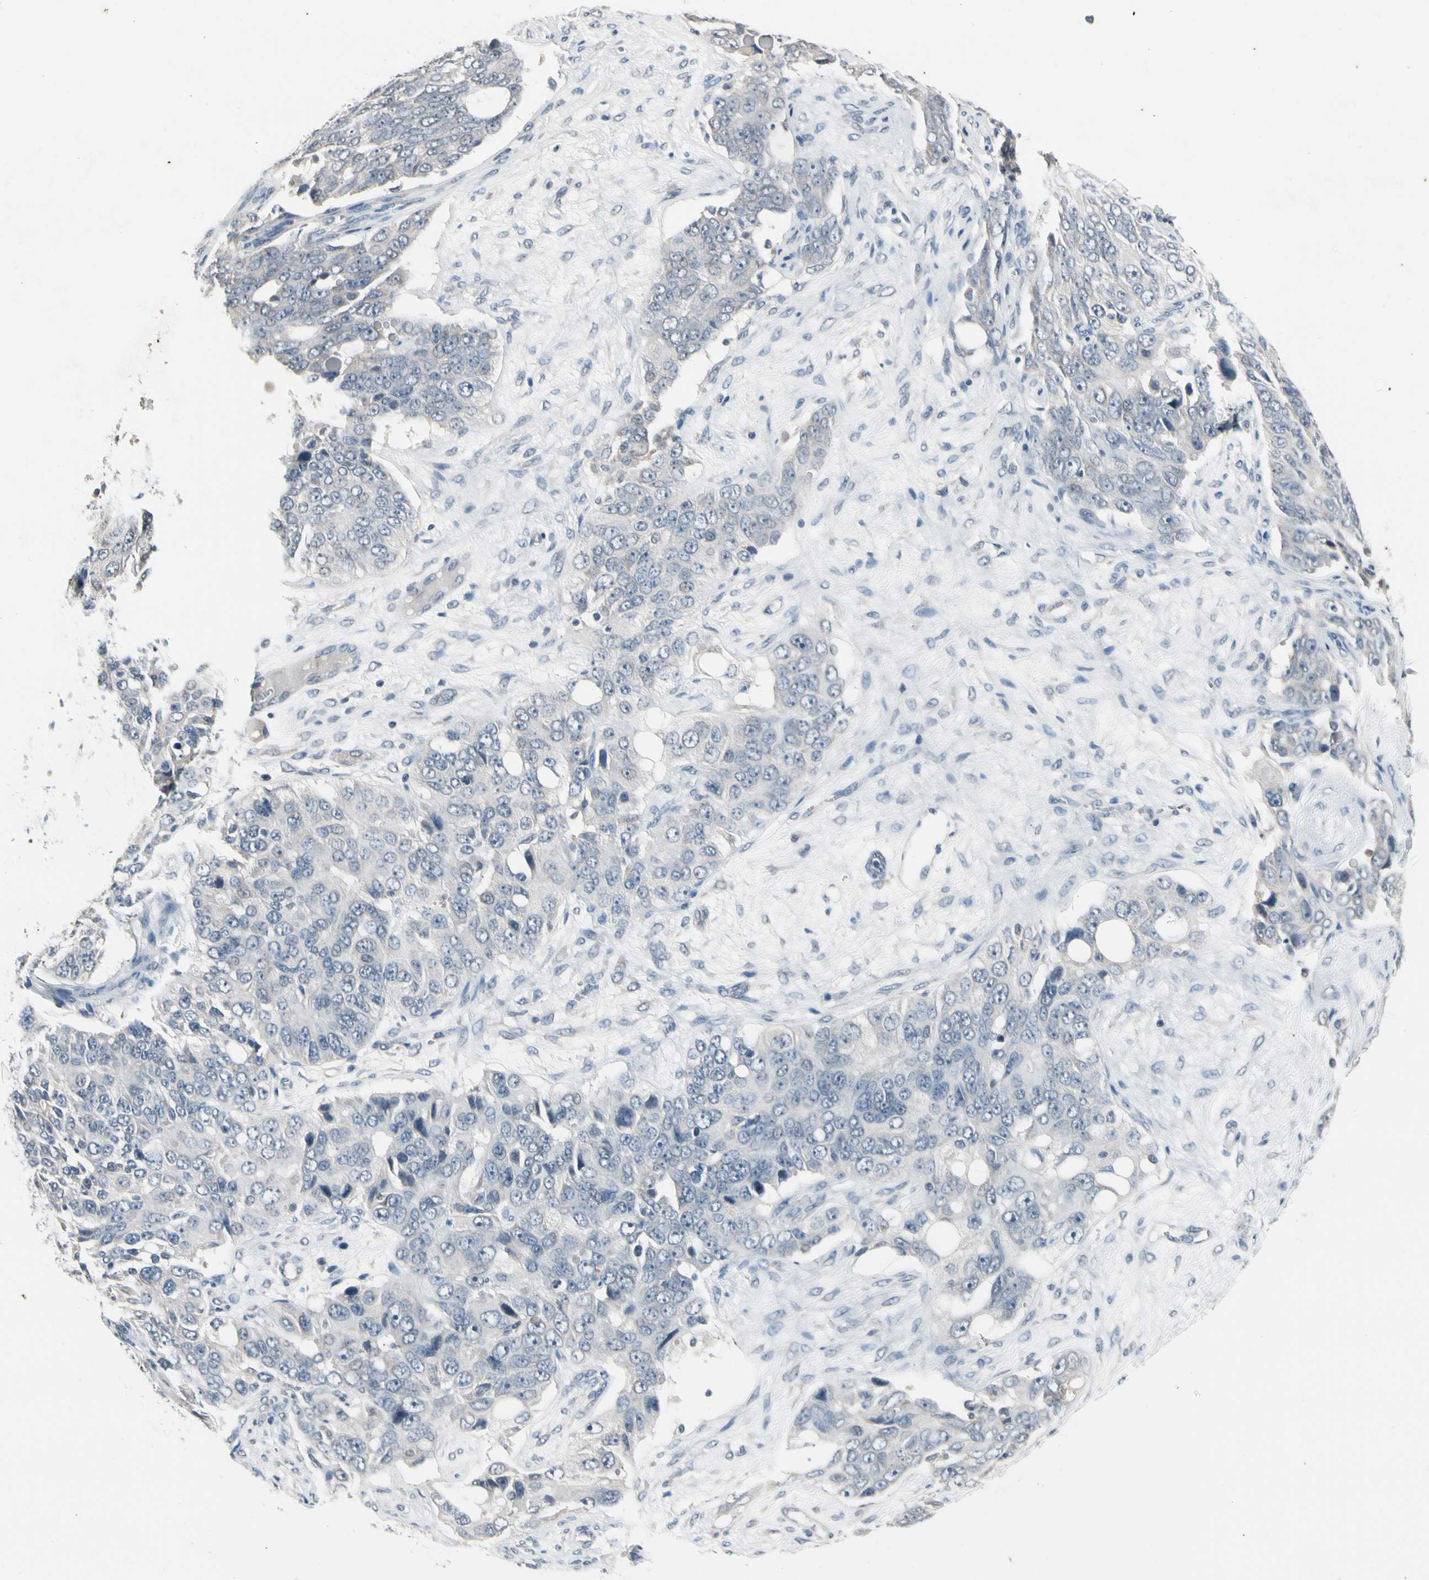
{"staining": {"intensity": "negative", "quantity": "none", "location": "none"}, "tissue": "ovarian cancer", "cell_type": "Tumor cells", "image_type": "cancer", "snomed": [{"axis": "morphology", "description": "Carcinoma, endometroid"}, {"axis": "topography", "description": "Ovary"}], "caption": "Endometroid carcinoma (ovarian) stained for a protein using immunohistochemistry displays no expression tumor cells.", "gene": "SV2A", "patient": {"sex": "female", "age": 51}}